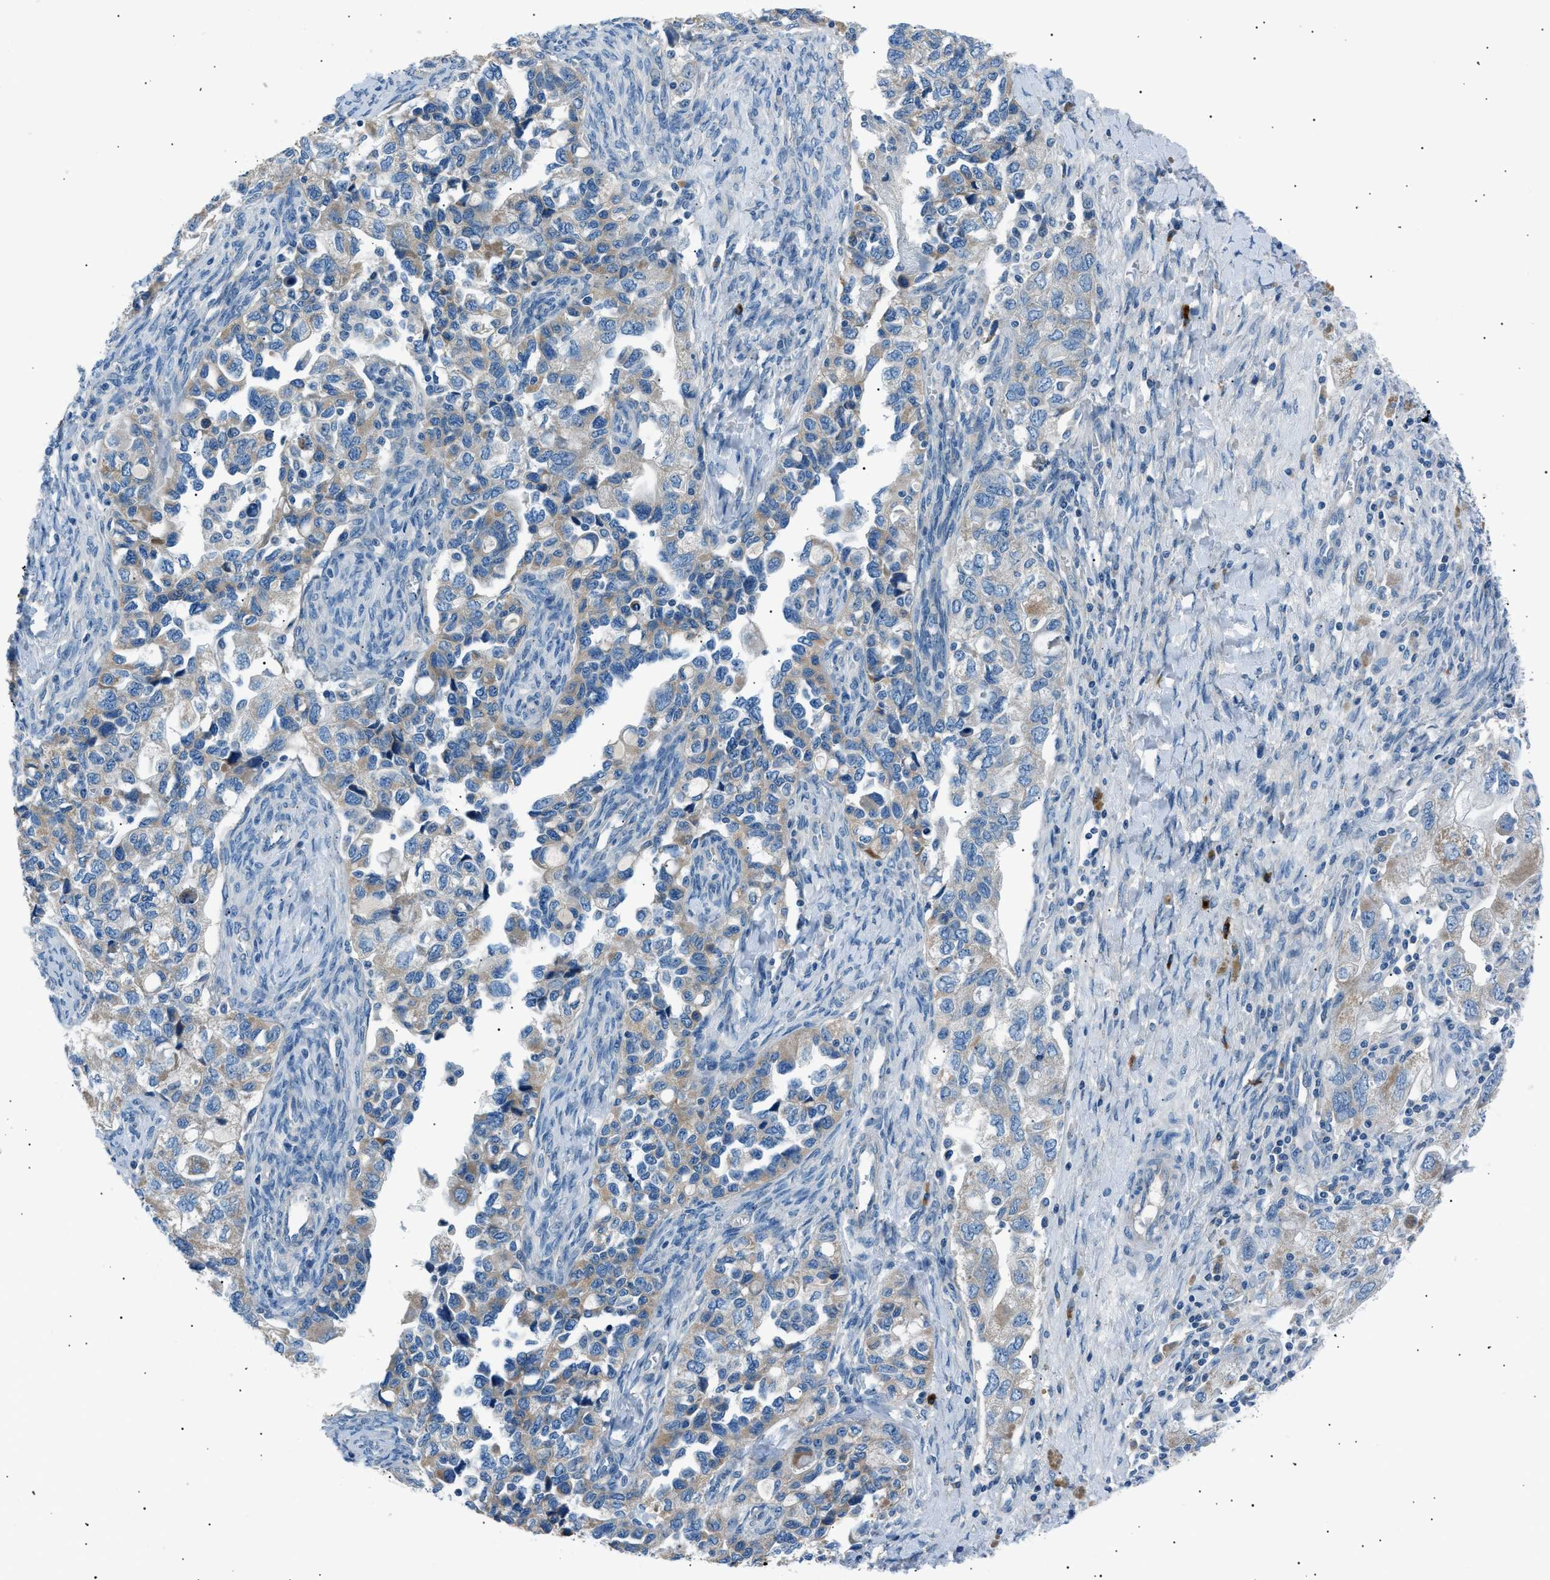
{"staining": {"intensity": "weak", "quantity": "25%-75%", "location": "cytoplasmic/membranous"}, "tissue": "ovarian cancer", "cell_type": "Tumor cells", "image_type": "cancer", "snomed": [{"axis": "morphology", "description": "Carcinoma, NOS"}, {"axis": "morphology", "description": "Cystadenocarcinoma, serous, NOS"}, {"axis": "topography", "description": "Ovary"}], "caption": "Immunohistochemical staining of human ovarian serous cystadenocarcinoma exhibits weak cytoplasmic/membranous protein expression in about 25%-75% of tumor cells. The staining was performed using DAB, with brown indicating positive protein expression. Nuclei are stained blue with hematoxylin.", "gene": "LRRC37B", "patient": {"sex": "female", "age": 69}}